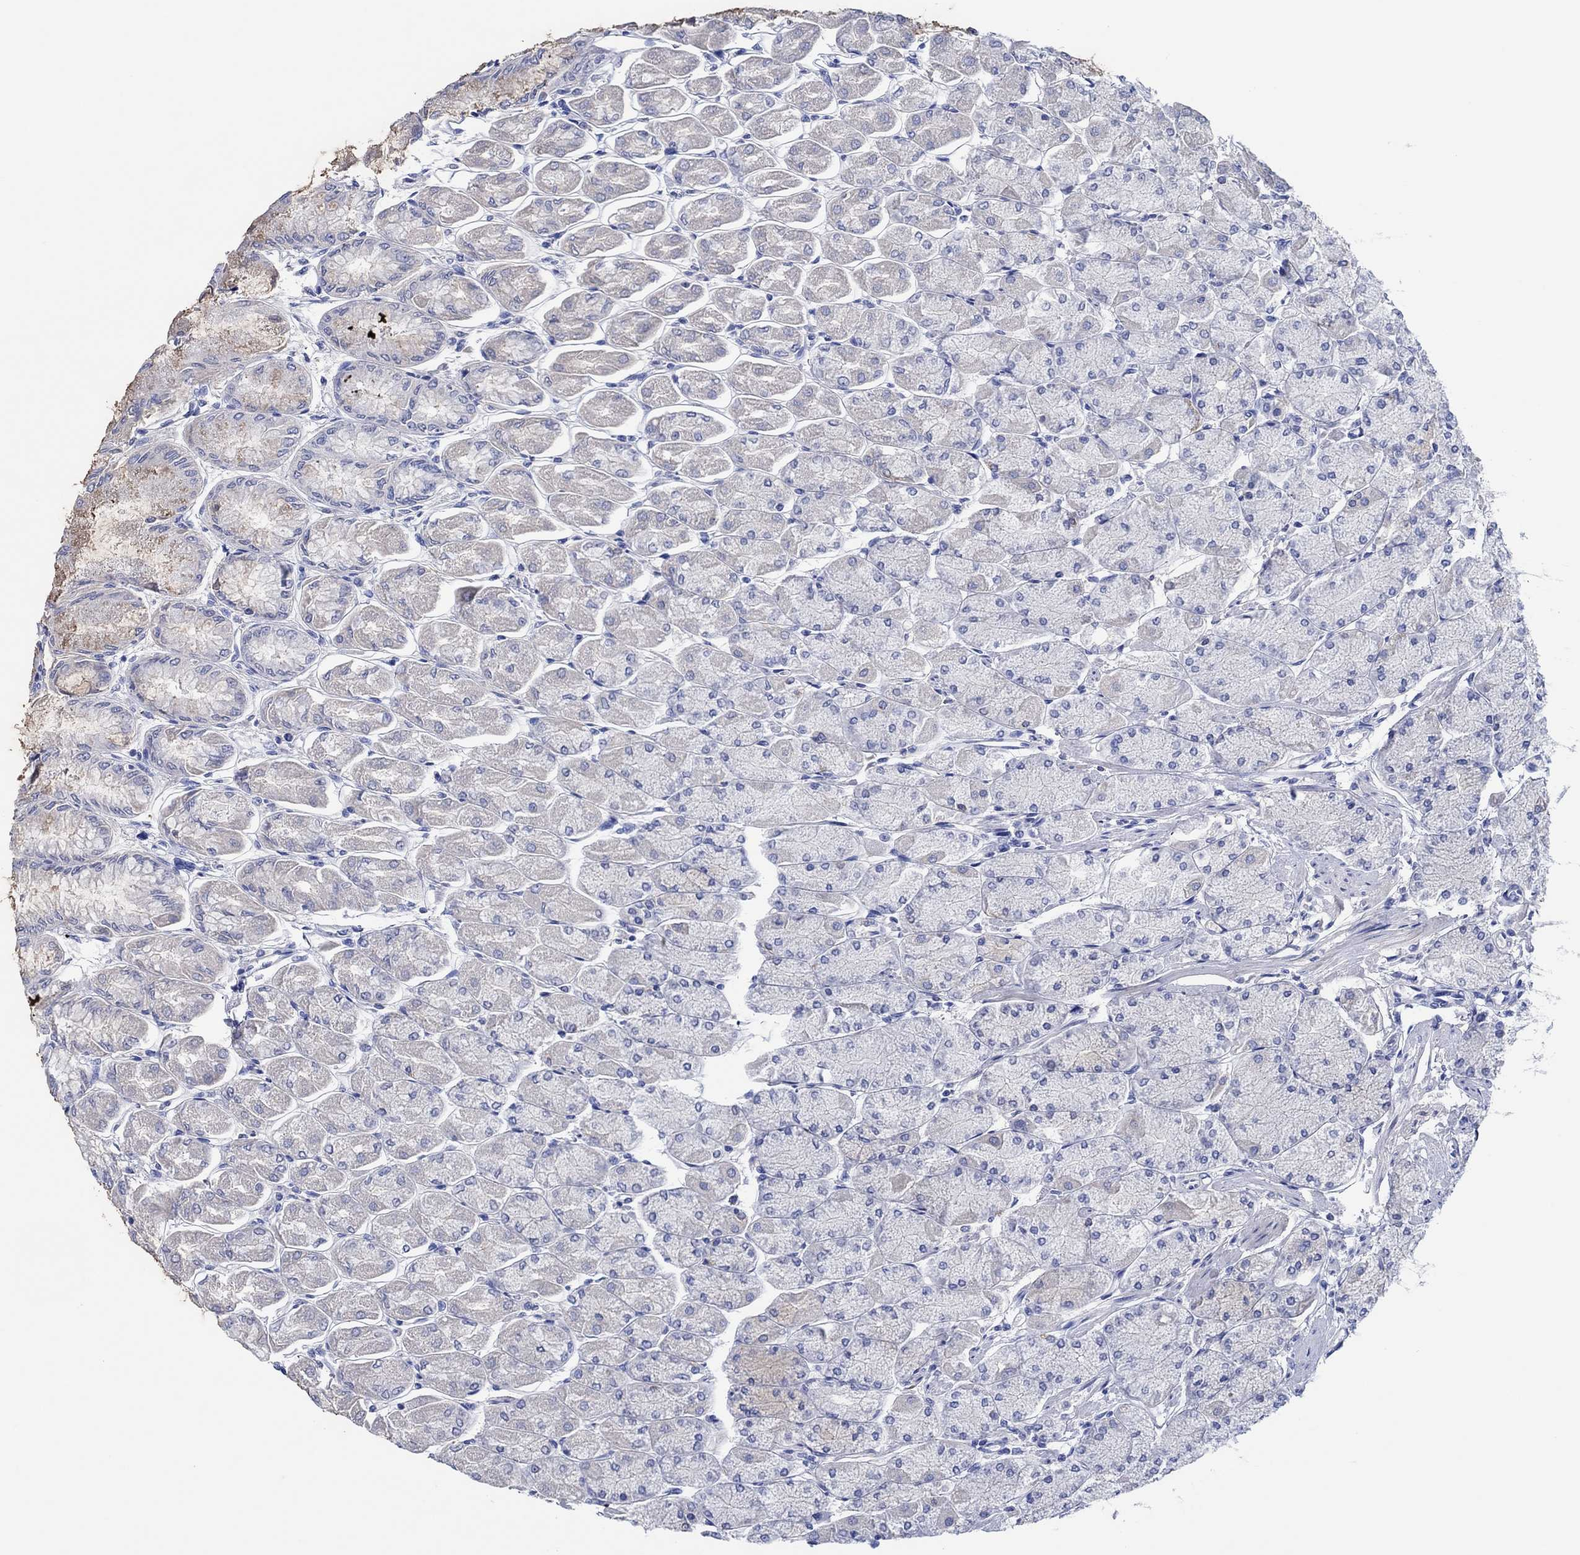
{"staining": {"intensity": "weak", "quantity": "<25%", "location": "cytoplasmic/membranous"}, "tissue": "stomach", "cell_type": "Glandular cells", "image_type": "normal", "snomed": [{"axis": "morphology", "description": "Normal tissue, NOS"}, {"axis": "topography", "description": "Stomach, upper"}], "caption": "A micrograph of human stomach is negative for staining in glandular cells. (Brightfield microscopy of DAB (3,3'-diaminobenzidine) immunohistochemistry at high magnification).", "gene": "CPNE6", "patient": {"sex": "male", "age": 60}}